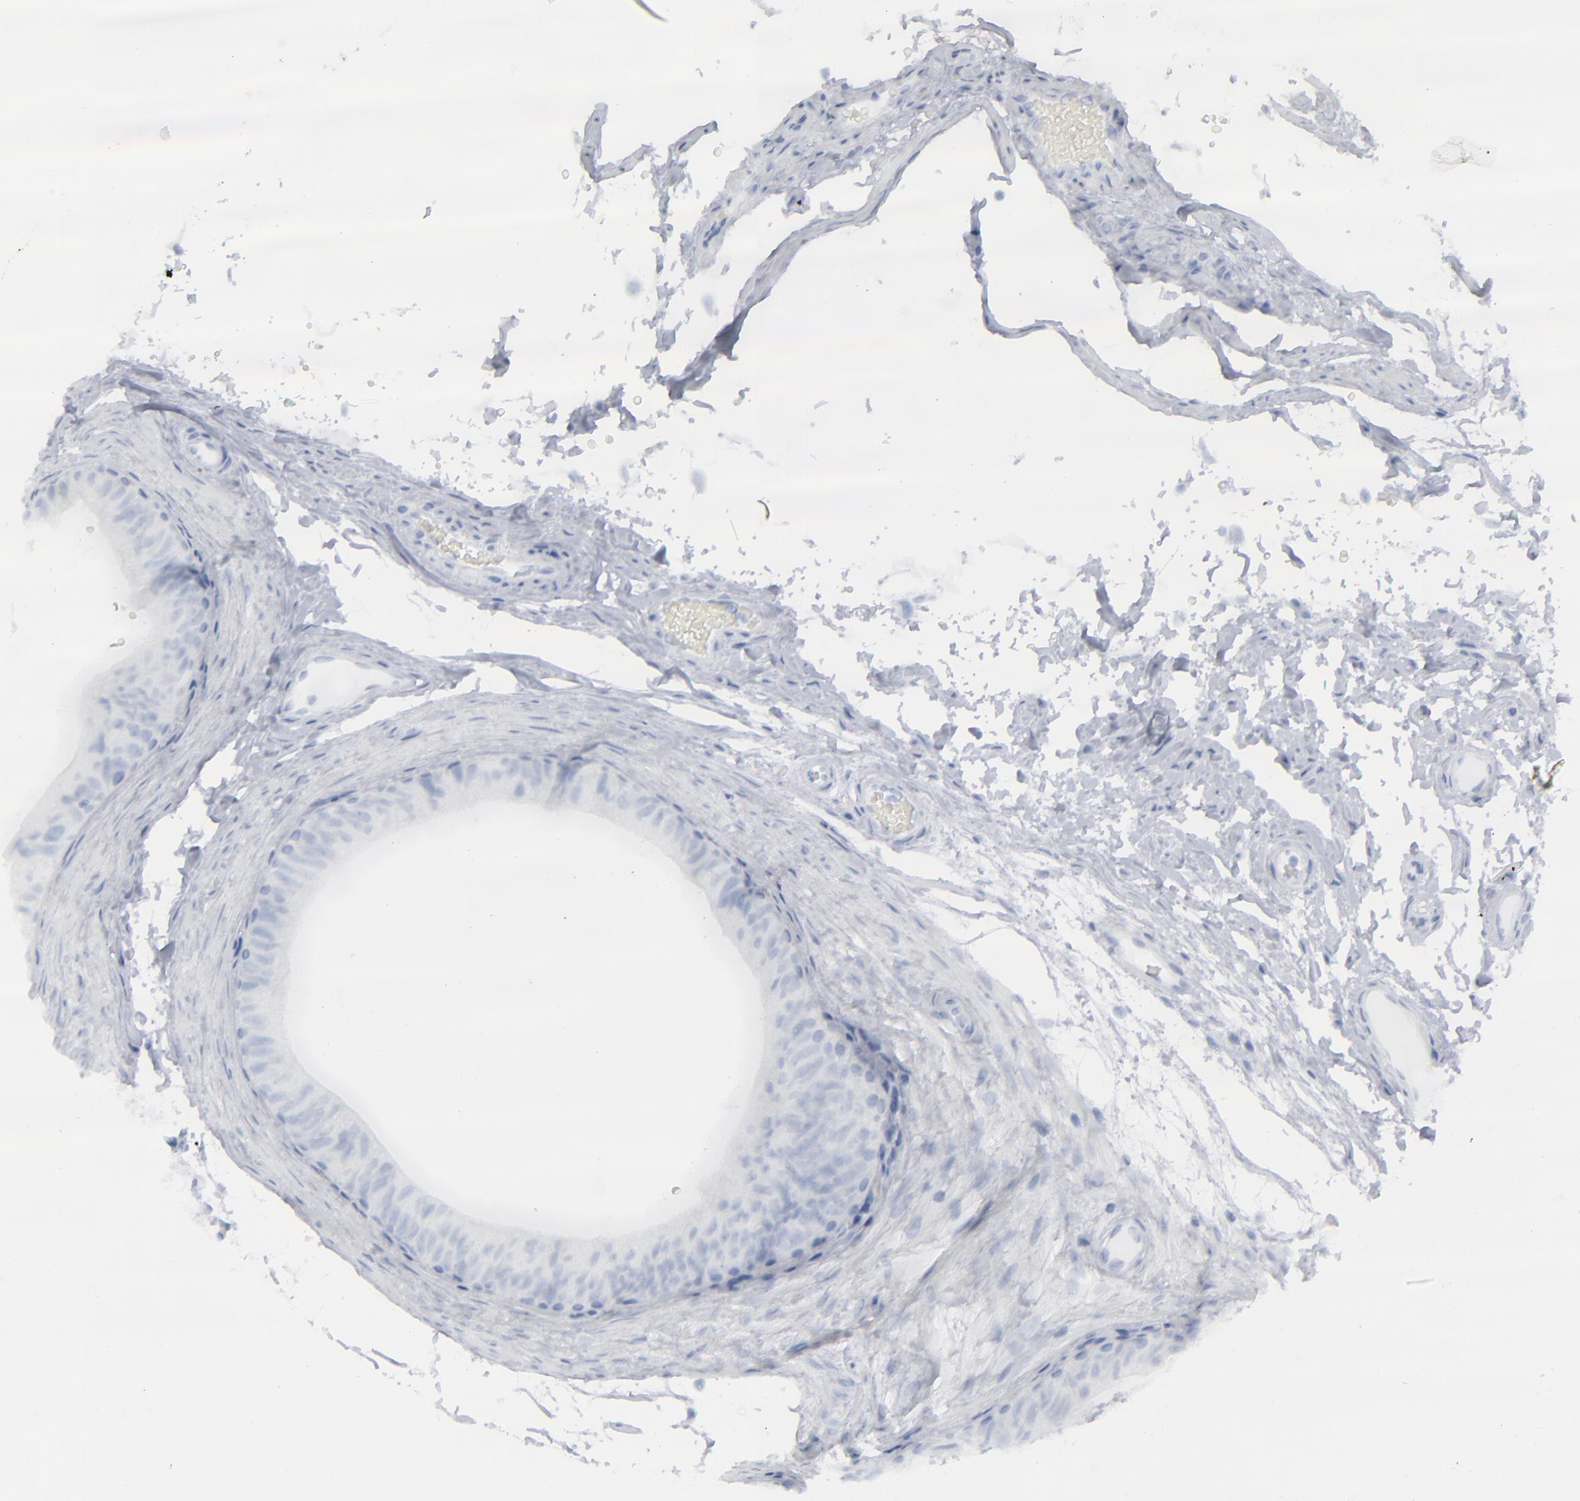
{"staining": {"intensity": "negative", "quantity": "none", "location": "none"}, "tissue": "epididymis", "cell_type": "Glandular cells", "image_type": "normal", "snomed": [{"axis": "morphology", "description": "Normal tissue, NOS"}, {"axis": "topography", "description": "Testis"}, {"axis": "topography", "description": "Epididymis"}], "caption": "Protein analysis of normal epididymis reveals no significant expression in glandular cells.", "gene": "SPARC", "patient": {"sex": "male", "age": 36}}